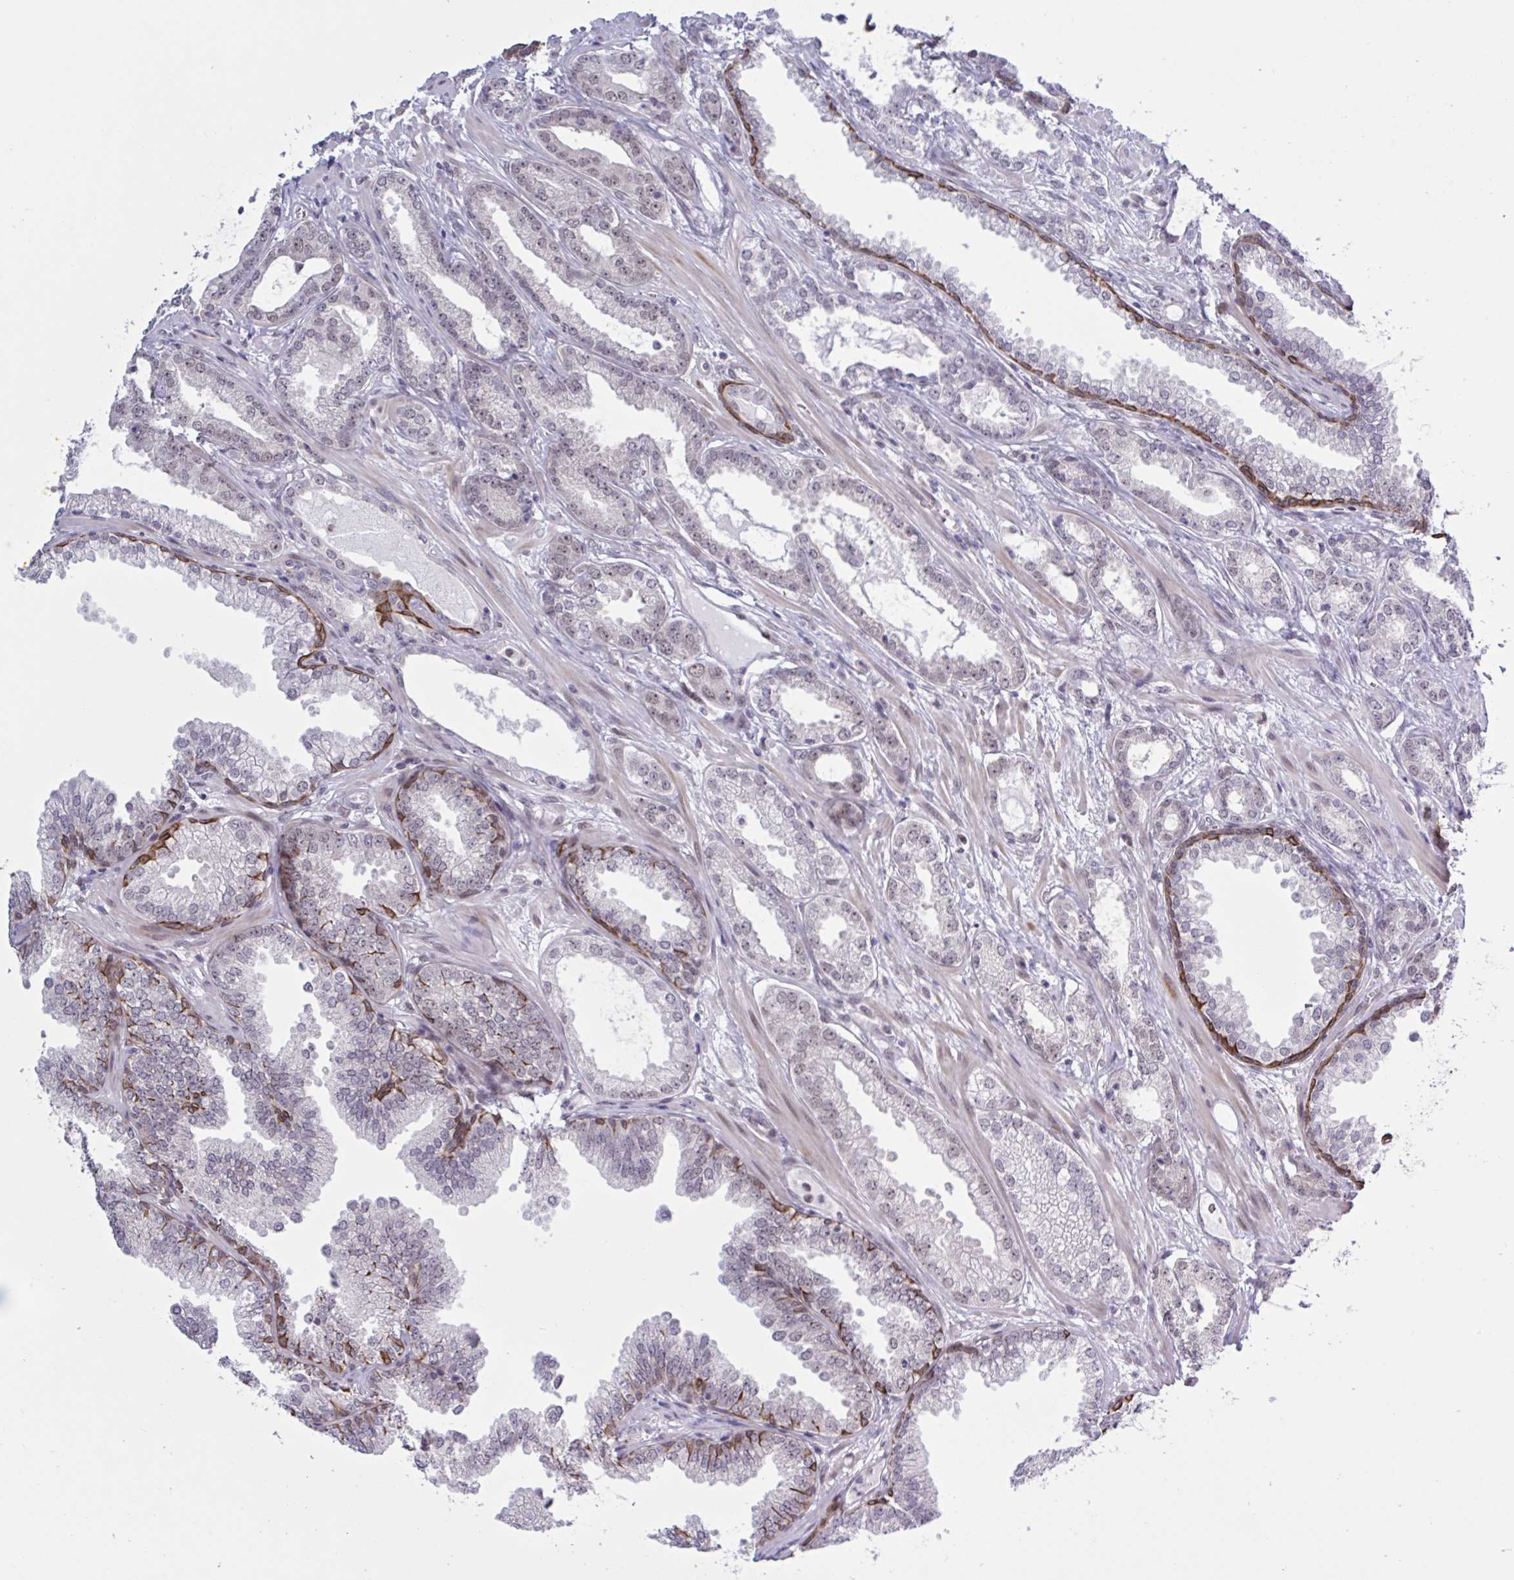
{"staining": {"intensity": "weak", "quantity": "25%-75%", "location": "nuclear"}, "tissue": "prostate cancer", "cell_type": "Tumor cells", "image_type": "cancer", "snomed": [{"axis": "morphology", "description": "Adenocarcinoma, Medium grade"}, {"axis": "topography", "description": "Prostate"}], "caption": "Weak nuclear protein positivity is identified in about 25%-75% of tumor cells in prostate medium-grade adenocarcinoma.", "gene": "PRMT6", "patient": {"sex": "male", "age": 57}}